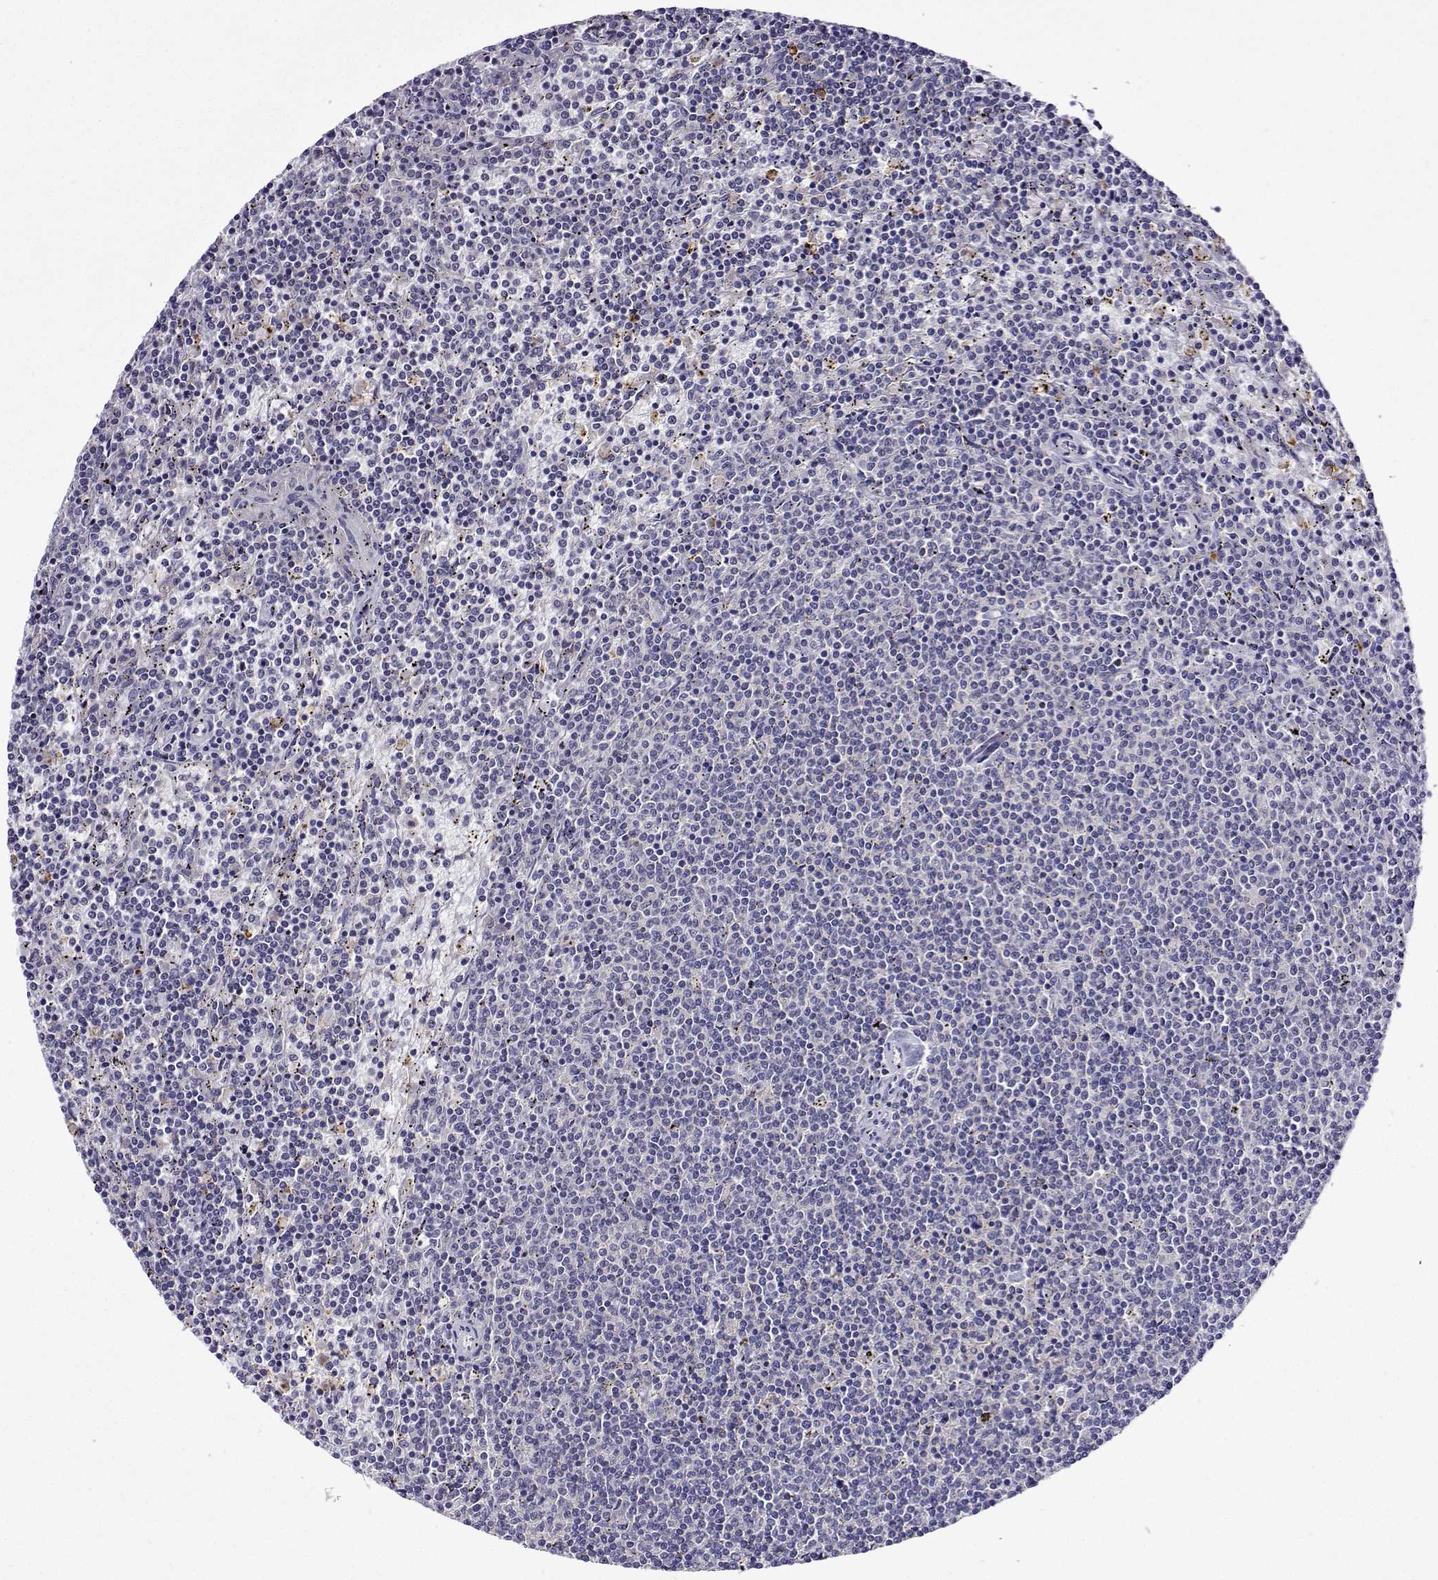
{"staining": {"intensity": "negative", "quantity": "none", "location": "none"}, "tissue": "lymphoma", "cell_type": "Tumor cells", "image_type": "cancer", "snomed": [{"axis": "morphology", "description": "Malignant lymphoma, non-Hodgkin's type, Low grade"}, {"axis": "topography", "description": "Spleen"}], "caption": "DAB (3,3'-diaminobenzidine) immunohistochemical staining of lymphoma reveals no significant expression in tumor cells.", "gene": "SULT2A1", "patient": {"sex": "female", "age": 50}}